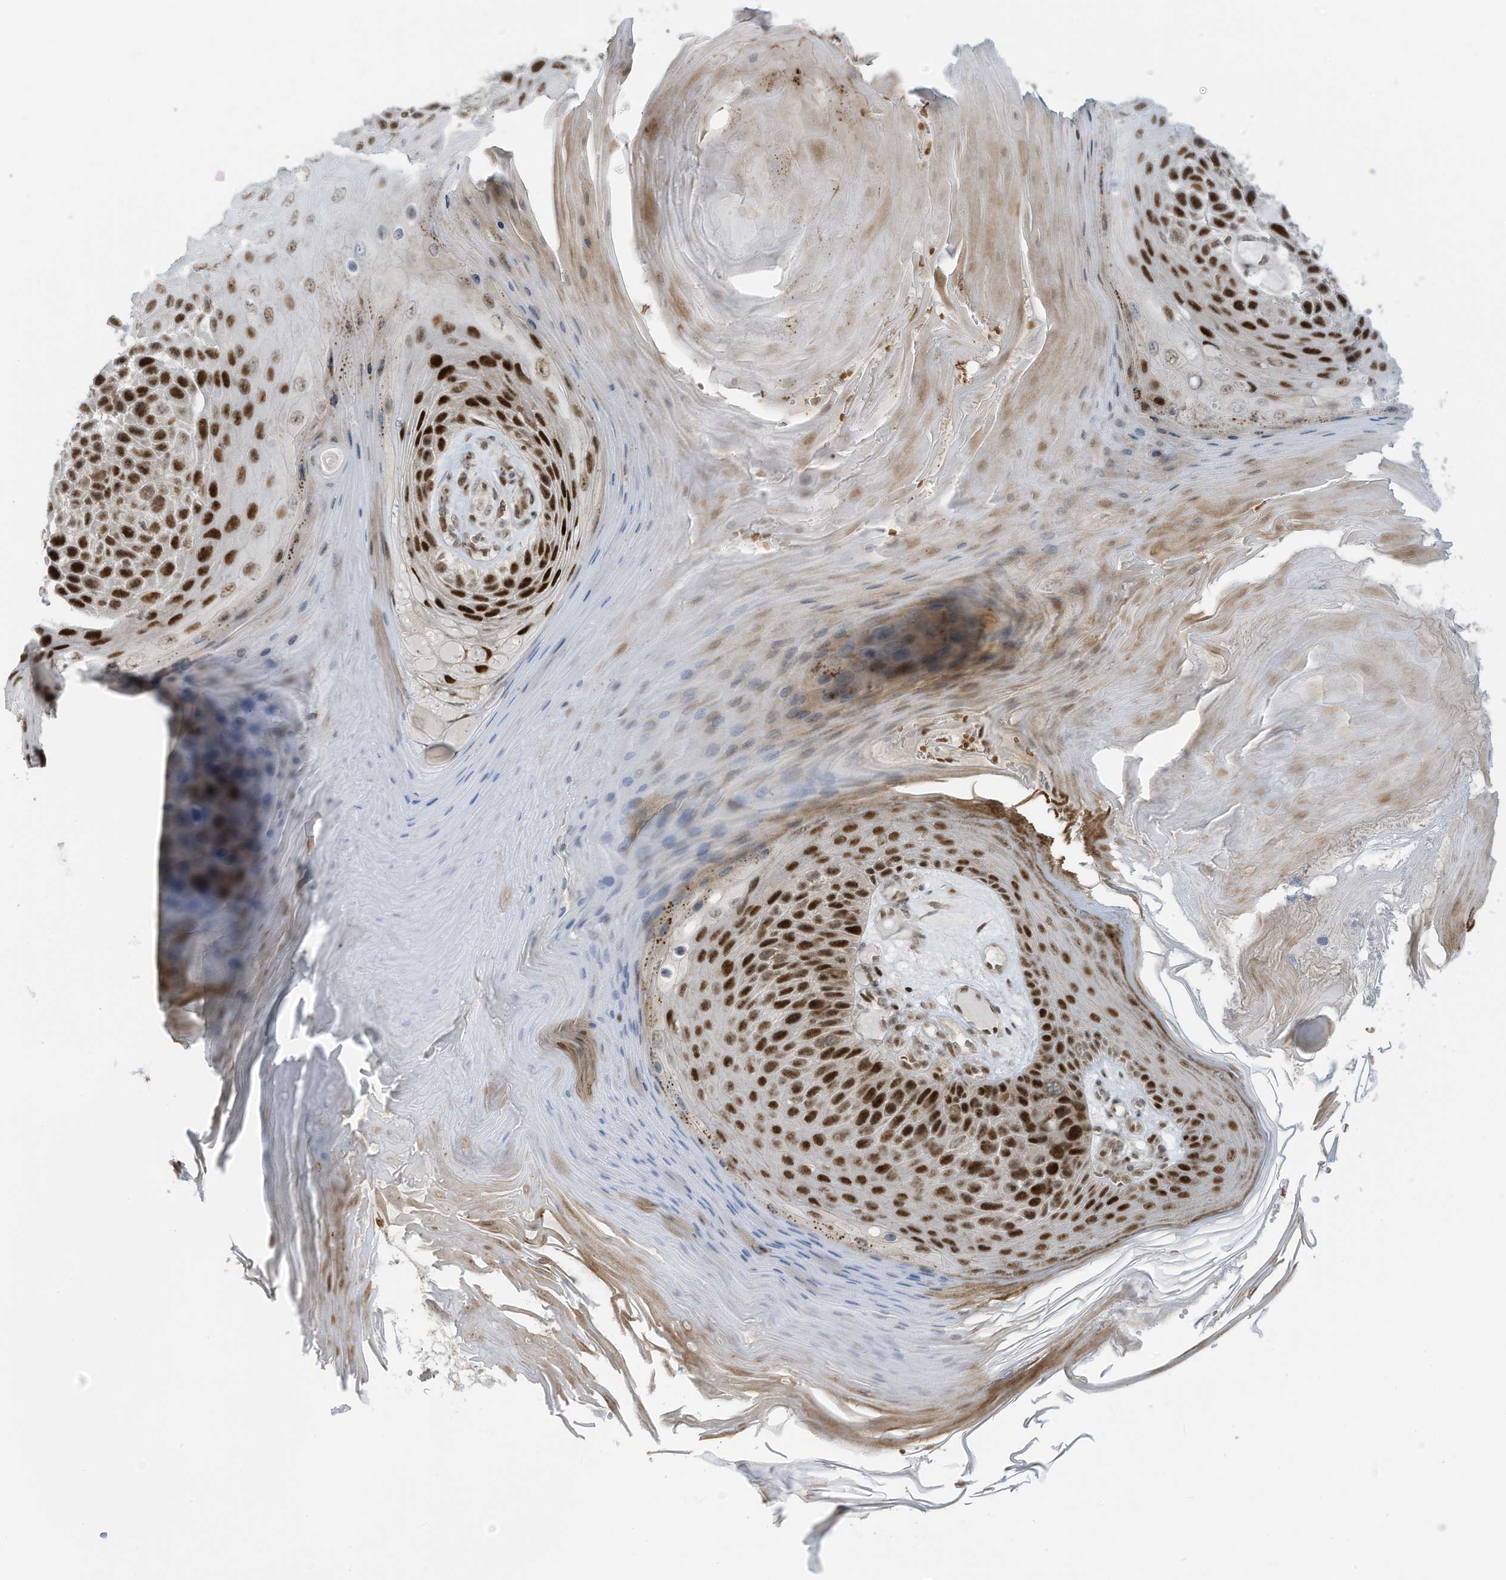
{"staining": {"intensity": "strong", "quantity": "25%-75%", "location": "nuclear"}, "tissue": "skin cancer", "cell_type": "Tumor cells", "image_type": "cancer", "snomed": [{"axis": "morphology", "description": "Squamous cell carcinoma, NOS"}, {"axis": "topography", "description": "Skin"}], "caption": "Immunohistochemical staining of human skin cancer (squamous cell carcinoma) reveals high levels of strong nuclear expression in about 25%-75% of tumor cells.", "gene": "ZCWPW2", "patient": {"sex": "female", "age": 88}}